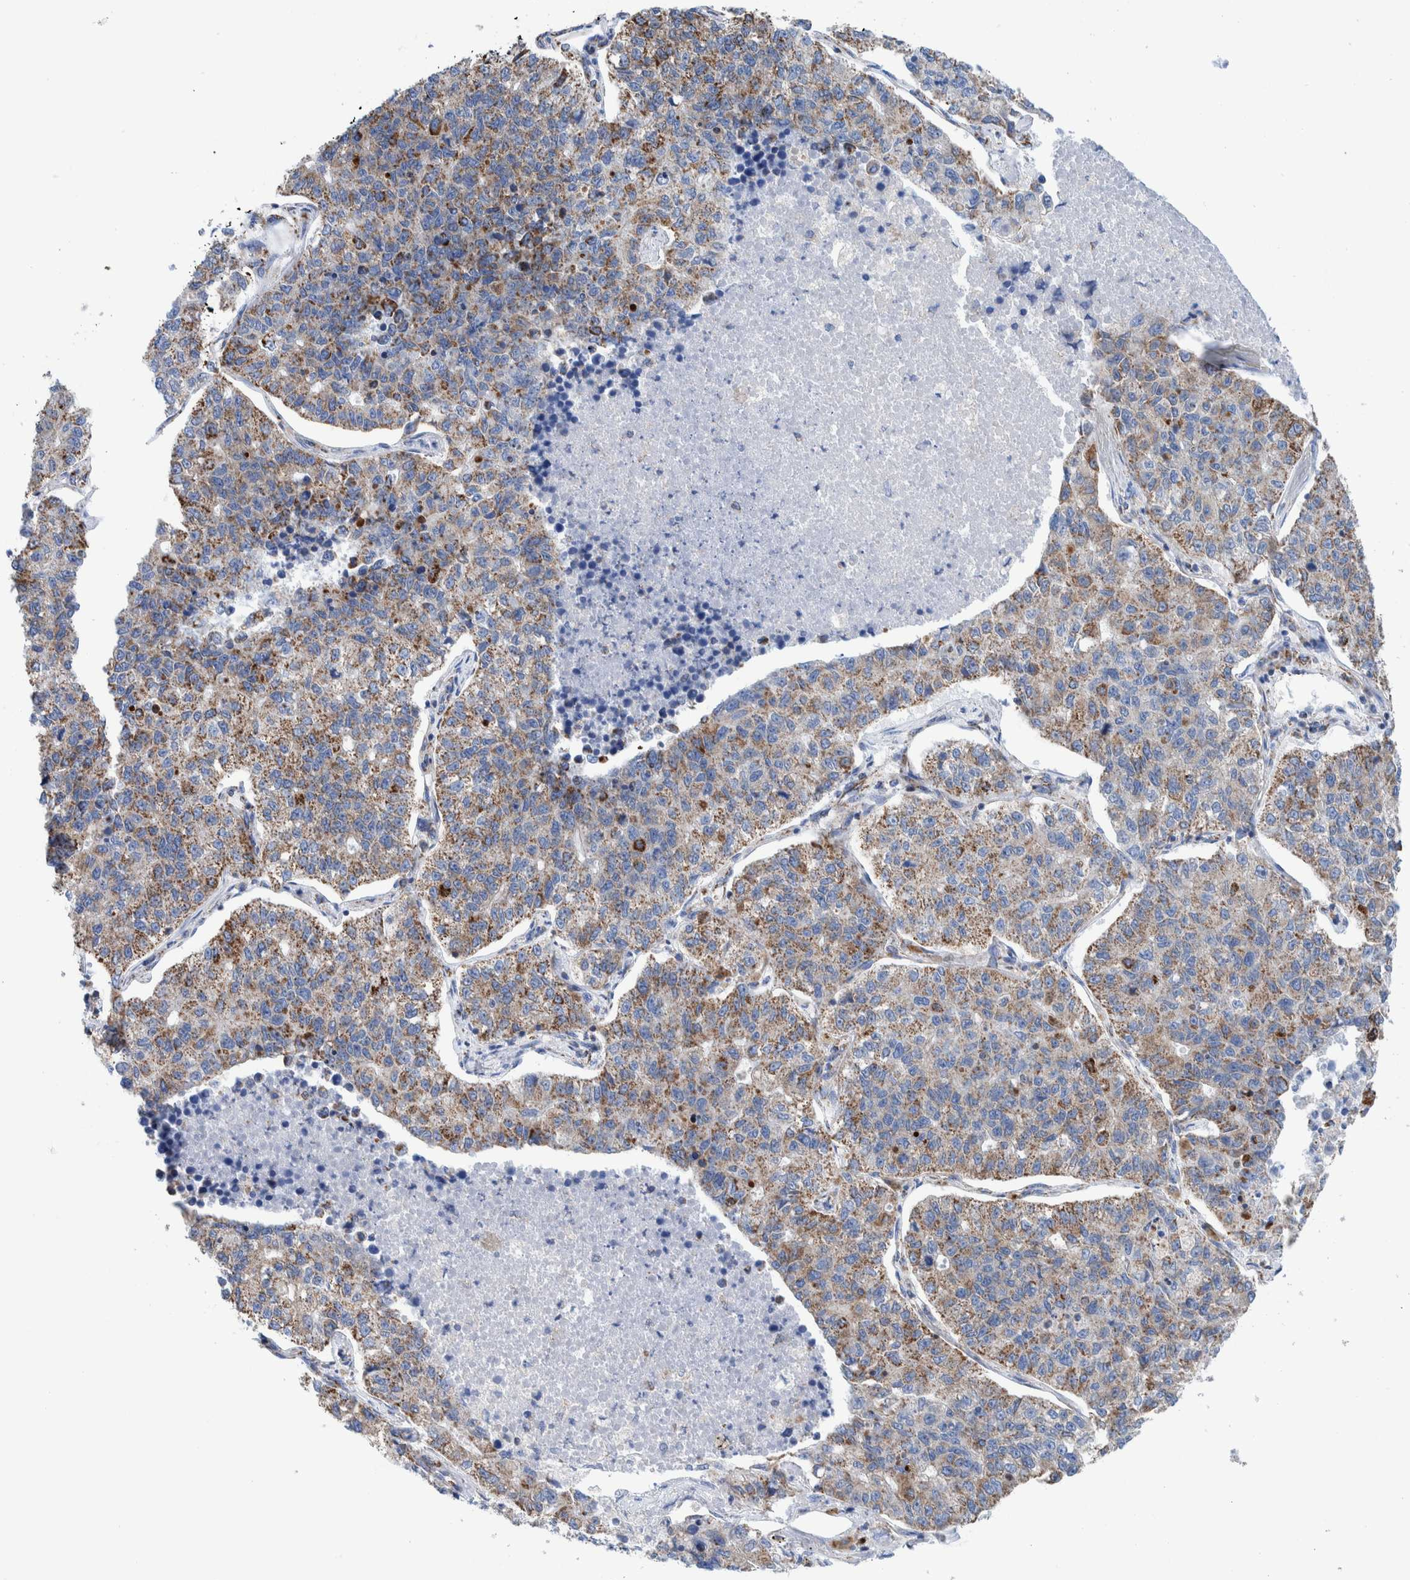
{"staining": {"intensity": "weak", "quantity": ">75%", "location": "cytoplasmic/membranous"}, "tissue": "lung cancer", "cell_type": "Tumor cells", "image_type": "cancer", "snomed": [{"axis": "morphology", "description": "Adenocarcinoma, NOS"}, {"axis": "topography", "description": "Lung"}], "caption": "Immunohistochemical staining of lung adenocarcinoma shows low levels of weak cytoplasmic/membranous expression in approximately >75% of tumor cells.", "gene": "DECR1", "patient": {"sex": "male", "age": 49}}